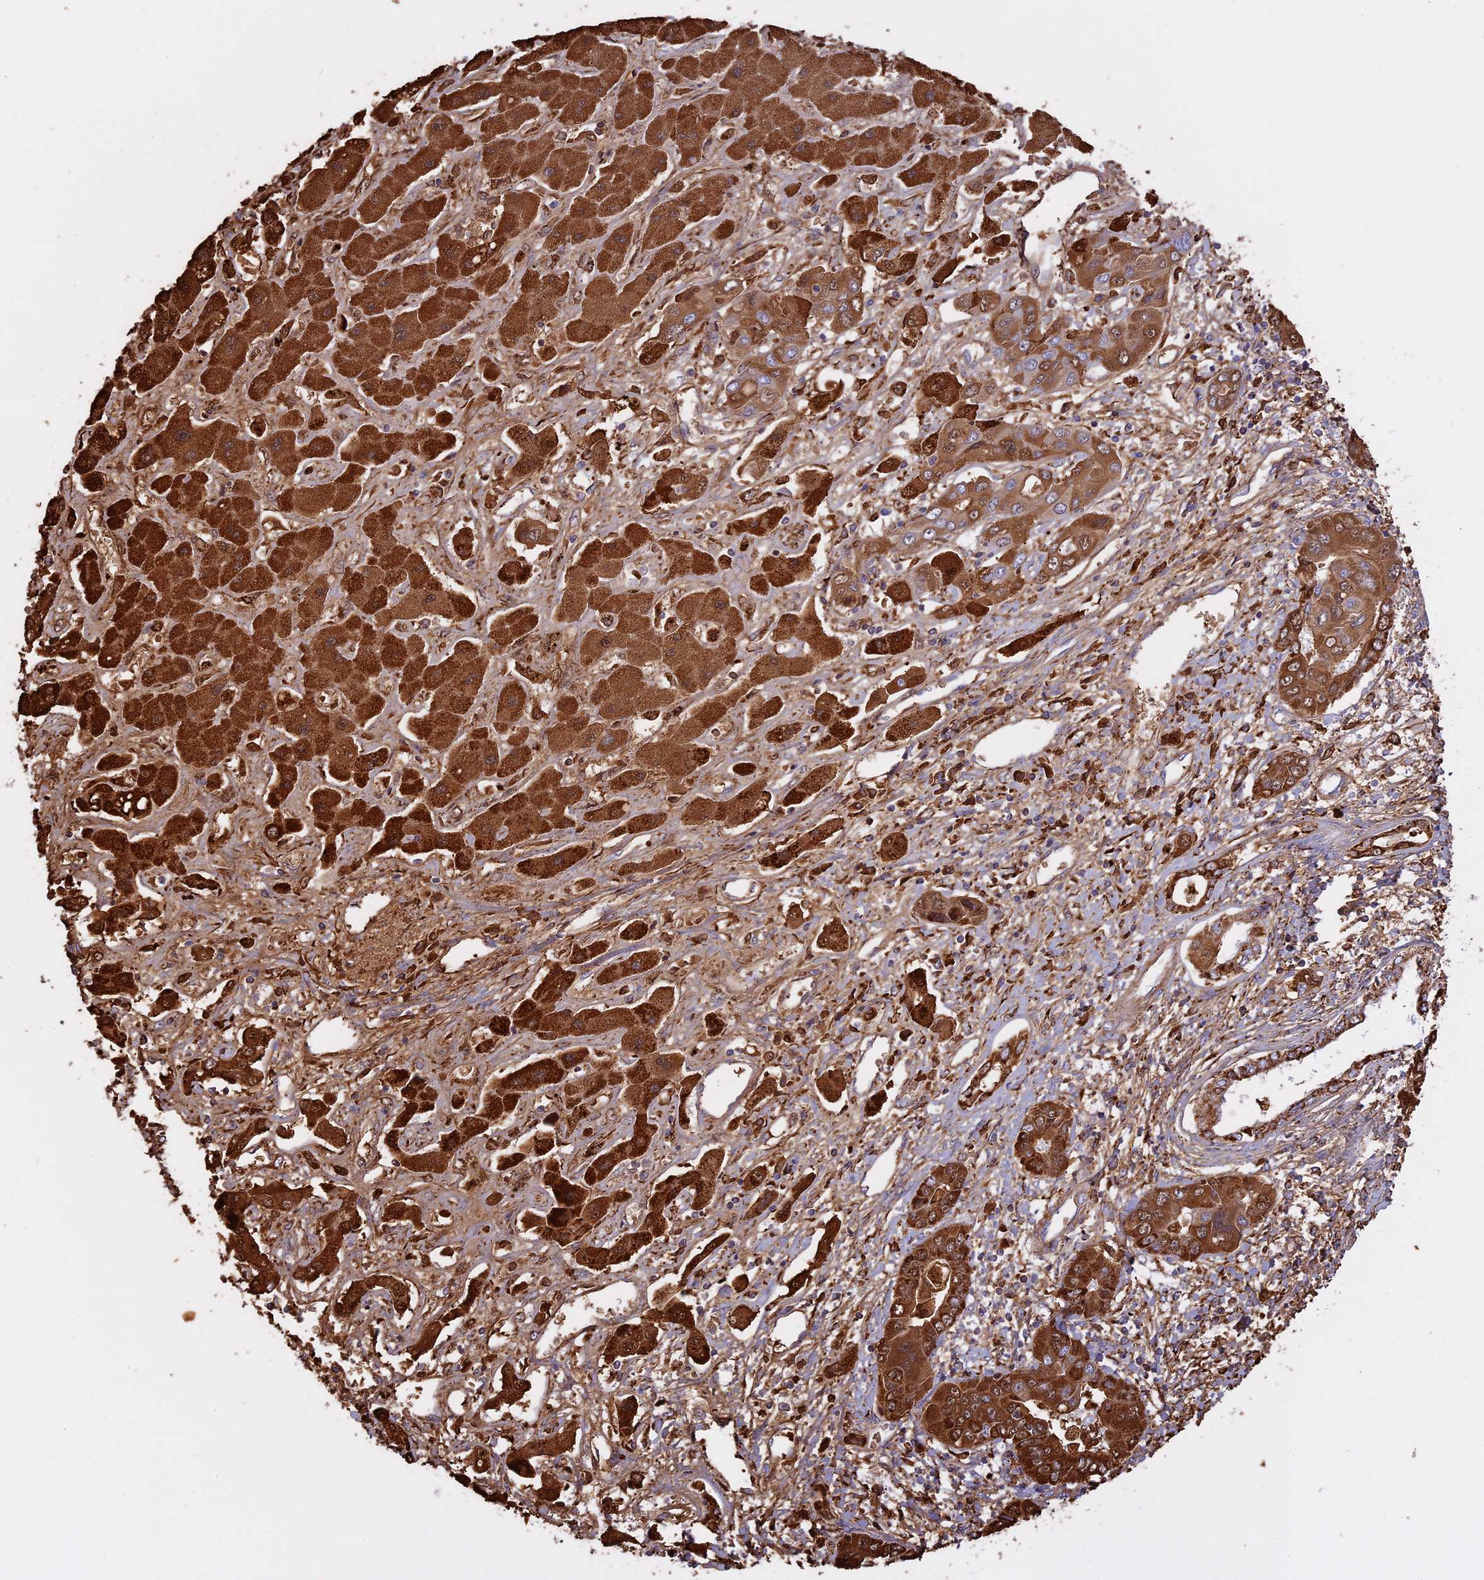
{"staining": {"intensity": "strong", "quantity": ">75%", "location": "cytoplasmic/membranous"}, "tissue": "liver cancer", "cell_type": "Tumor cells", "image_type": "cancer", "snomed": [{"axis": "morphology", "description": "Cholangiocarcinoma"}, {"axis": "topography", "description": "Liver"}], "caption": "Tumor cells demonstrate high levels of strong cytoplasmic/membranous staining in approximately >75% of cells in liver cancer (cholangiocarcinoma).", "gene": "KCNG1", "patient": {"sex": "male", "age": 67}}